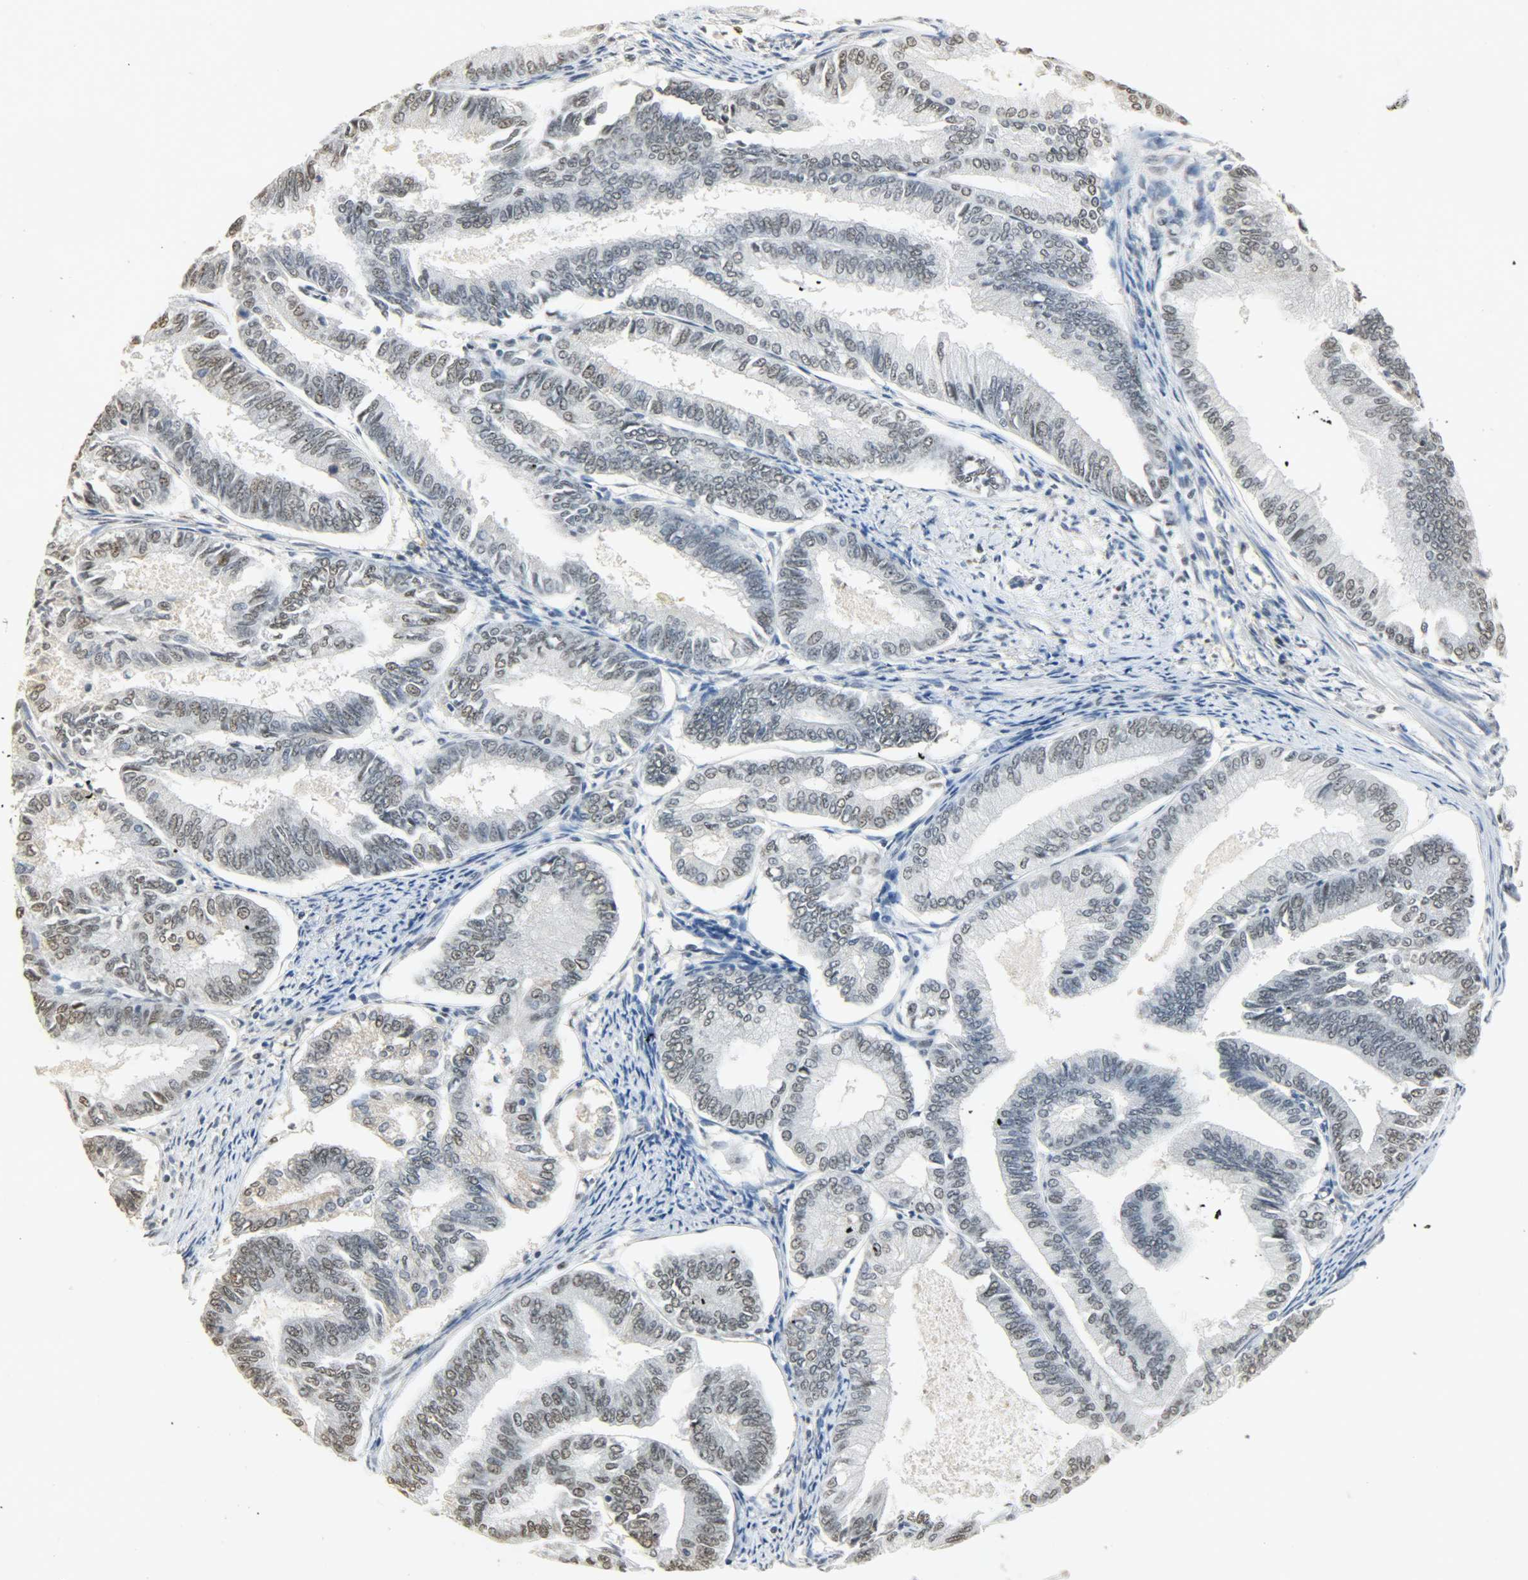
{"staining": {"intensity": "weak", "quantity": "25%-75%", "location": "nuclear"}, "tissue": "endometrial cancer", "cell_type": "Tumor cells", "image_type": "cancer", "snomed": [{"axis": "morphology", "description": "Adenocarcinoma, NOS"}, {"axis": "topography", "description": "Endometrium"}], "caption": "IHC histopathology image of human endometrial cancer stained for a protein (brown), which demonstrates low levels of weak nuclear positivity in about 25%-75% of tumor cells.", "gene": "NGFR", "patient": {"sex": "female", "age": 86}}